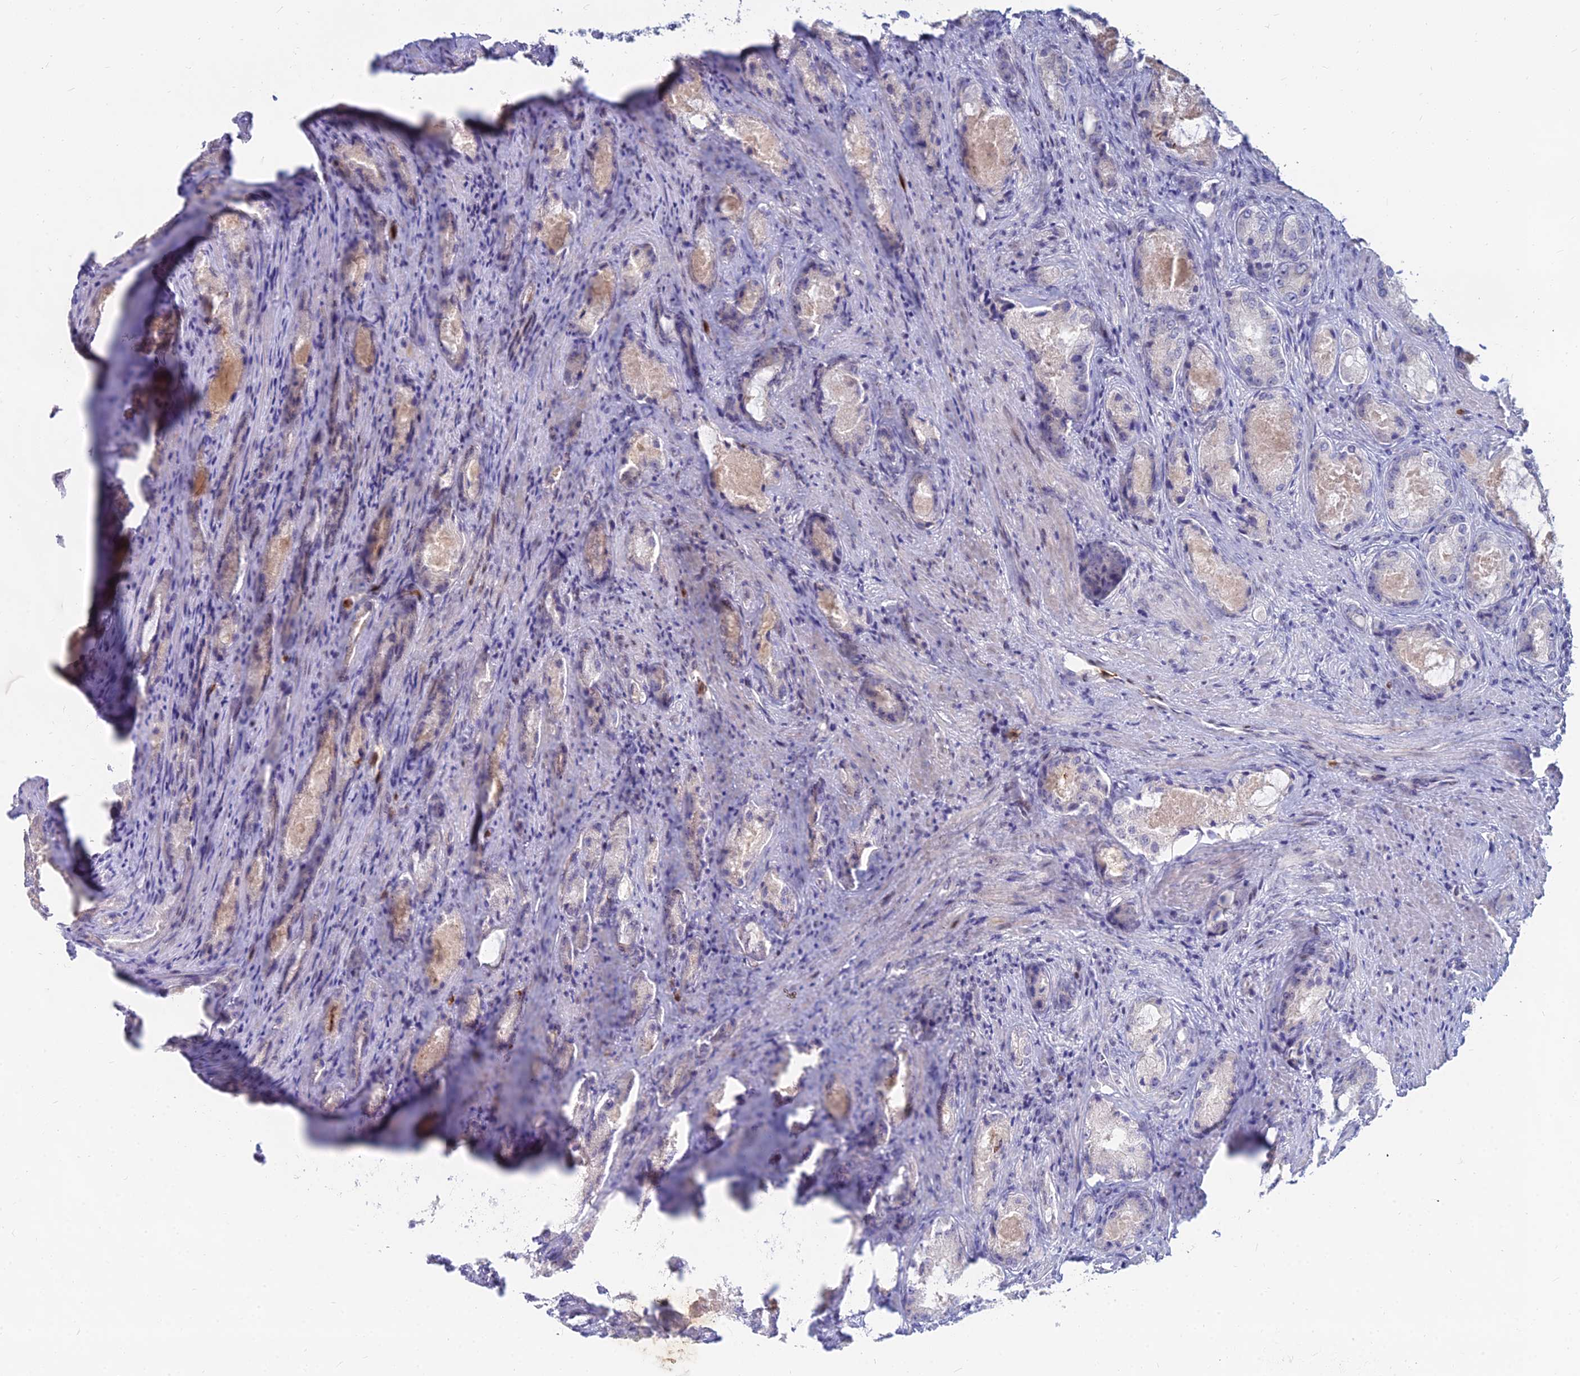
{"staining": {"intensity": "negative", "quantity": "none", "location": "none"}, "tissue": "prostate cancer", "cell_type": "Tumor cells", "image_type": "cancer", "snomed": [{"axis": "morphology", "description": "Adenocarcinoma, Low grade"}, {"axis": "topography", "description": "Prostate"}], "caption": "A high-resolution histopathology image shows immunohistochemistry (IHC) staining of prostate low-grade adenocarcinoma, which shows no significant positivity in tumor cells.", "gene": "GOLGA6D", "patient": {"sex": "male", "age": 68}}